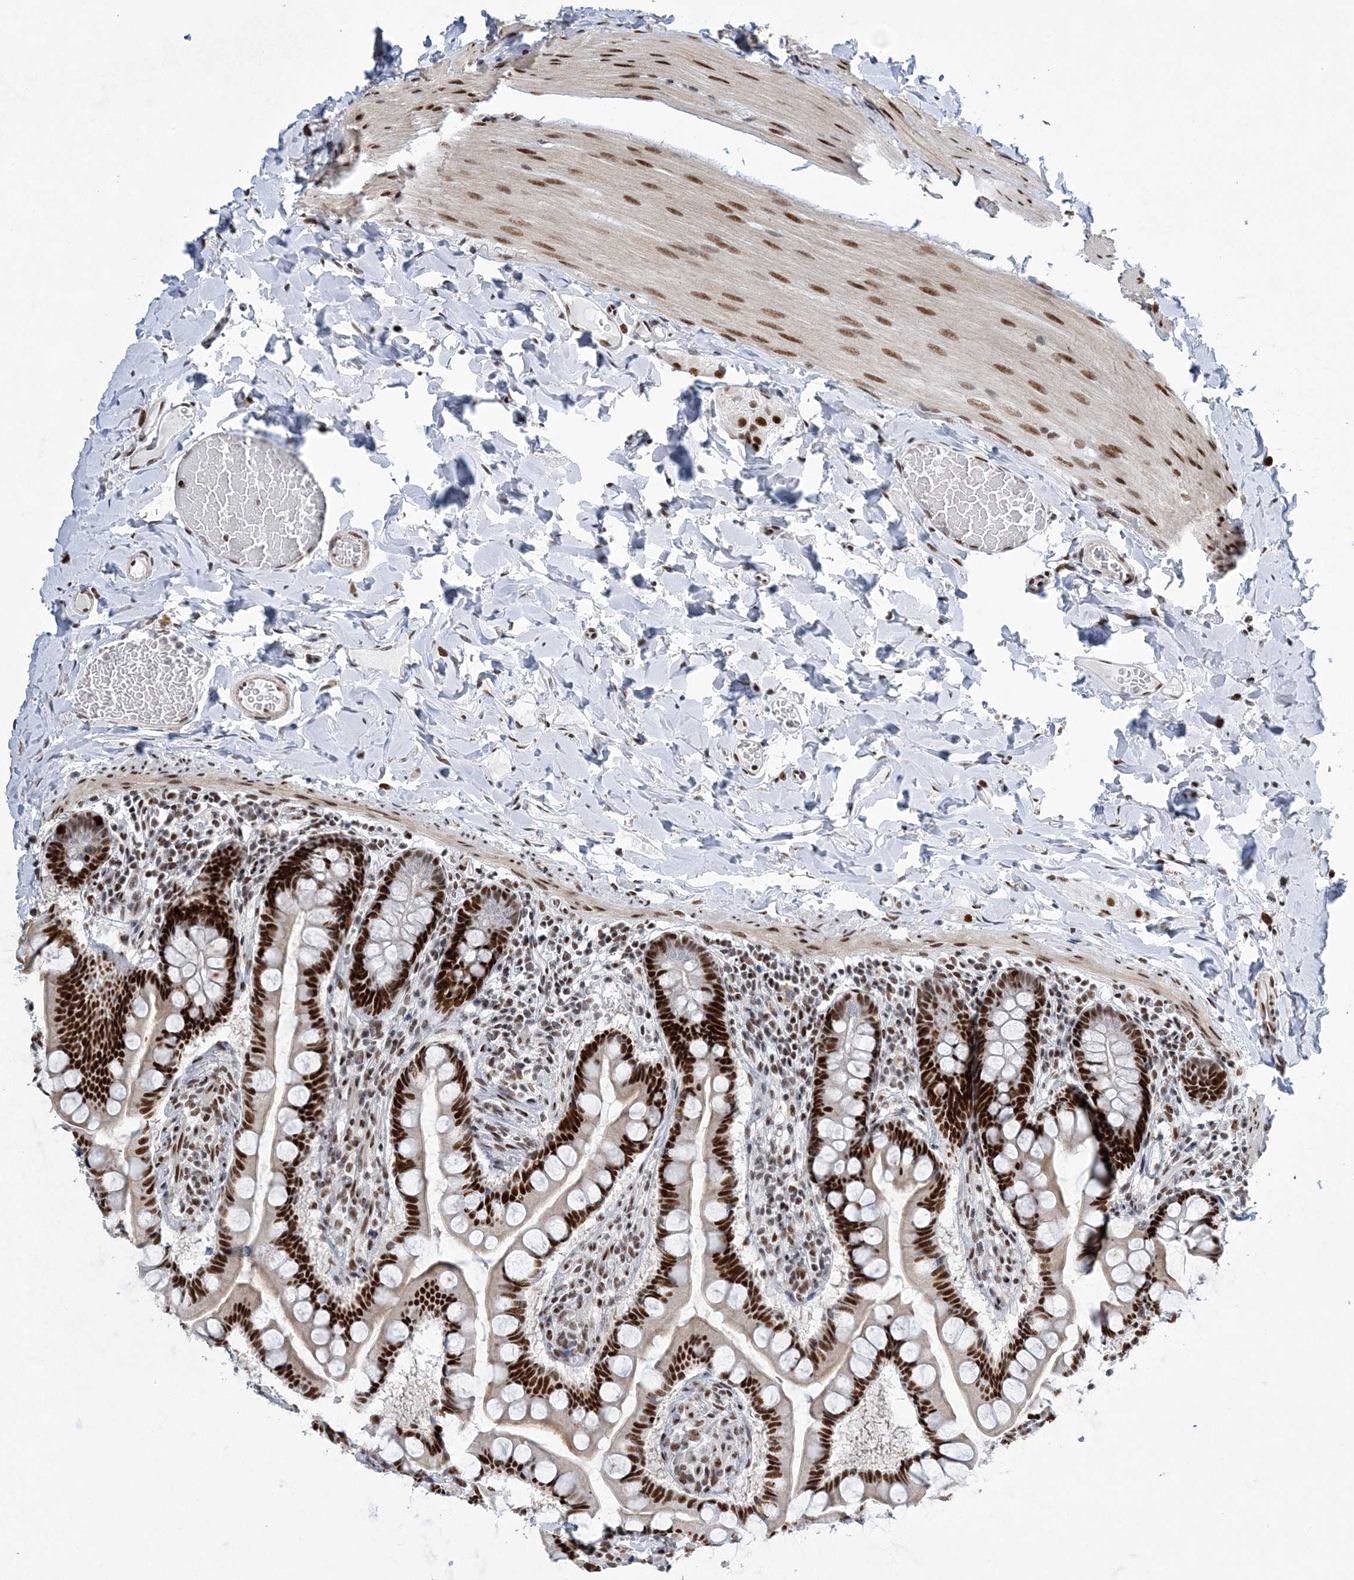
{"staining": {"intensity": "strong", "quantity": ">75%", "location": "nuclear"}, "tissue": "small intestine", "cell_type": "Glandular cells", "image_type": "normal", "snomed": [{"axis": "morphology", "description": "Normal tissue, NOS"}, {"axis": "topography", "description": "Small intestine"}], "caption": "Immunohistochemical staining of unremarkable small intestine displays strong nuclear protein expression in approximately >75% of glandular cells. The staining was performed using DAB (3,3'-diaminobenzidine) to visualize the protein expression in brown, while the nuclei were stained in blue with hematoxylin (Magnification: 20x).", "gene": "ZBTB7A", "patient": {"sex": "male", "age": 41}}